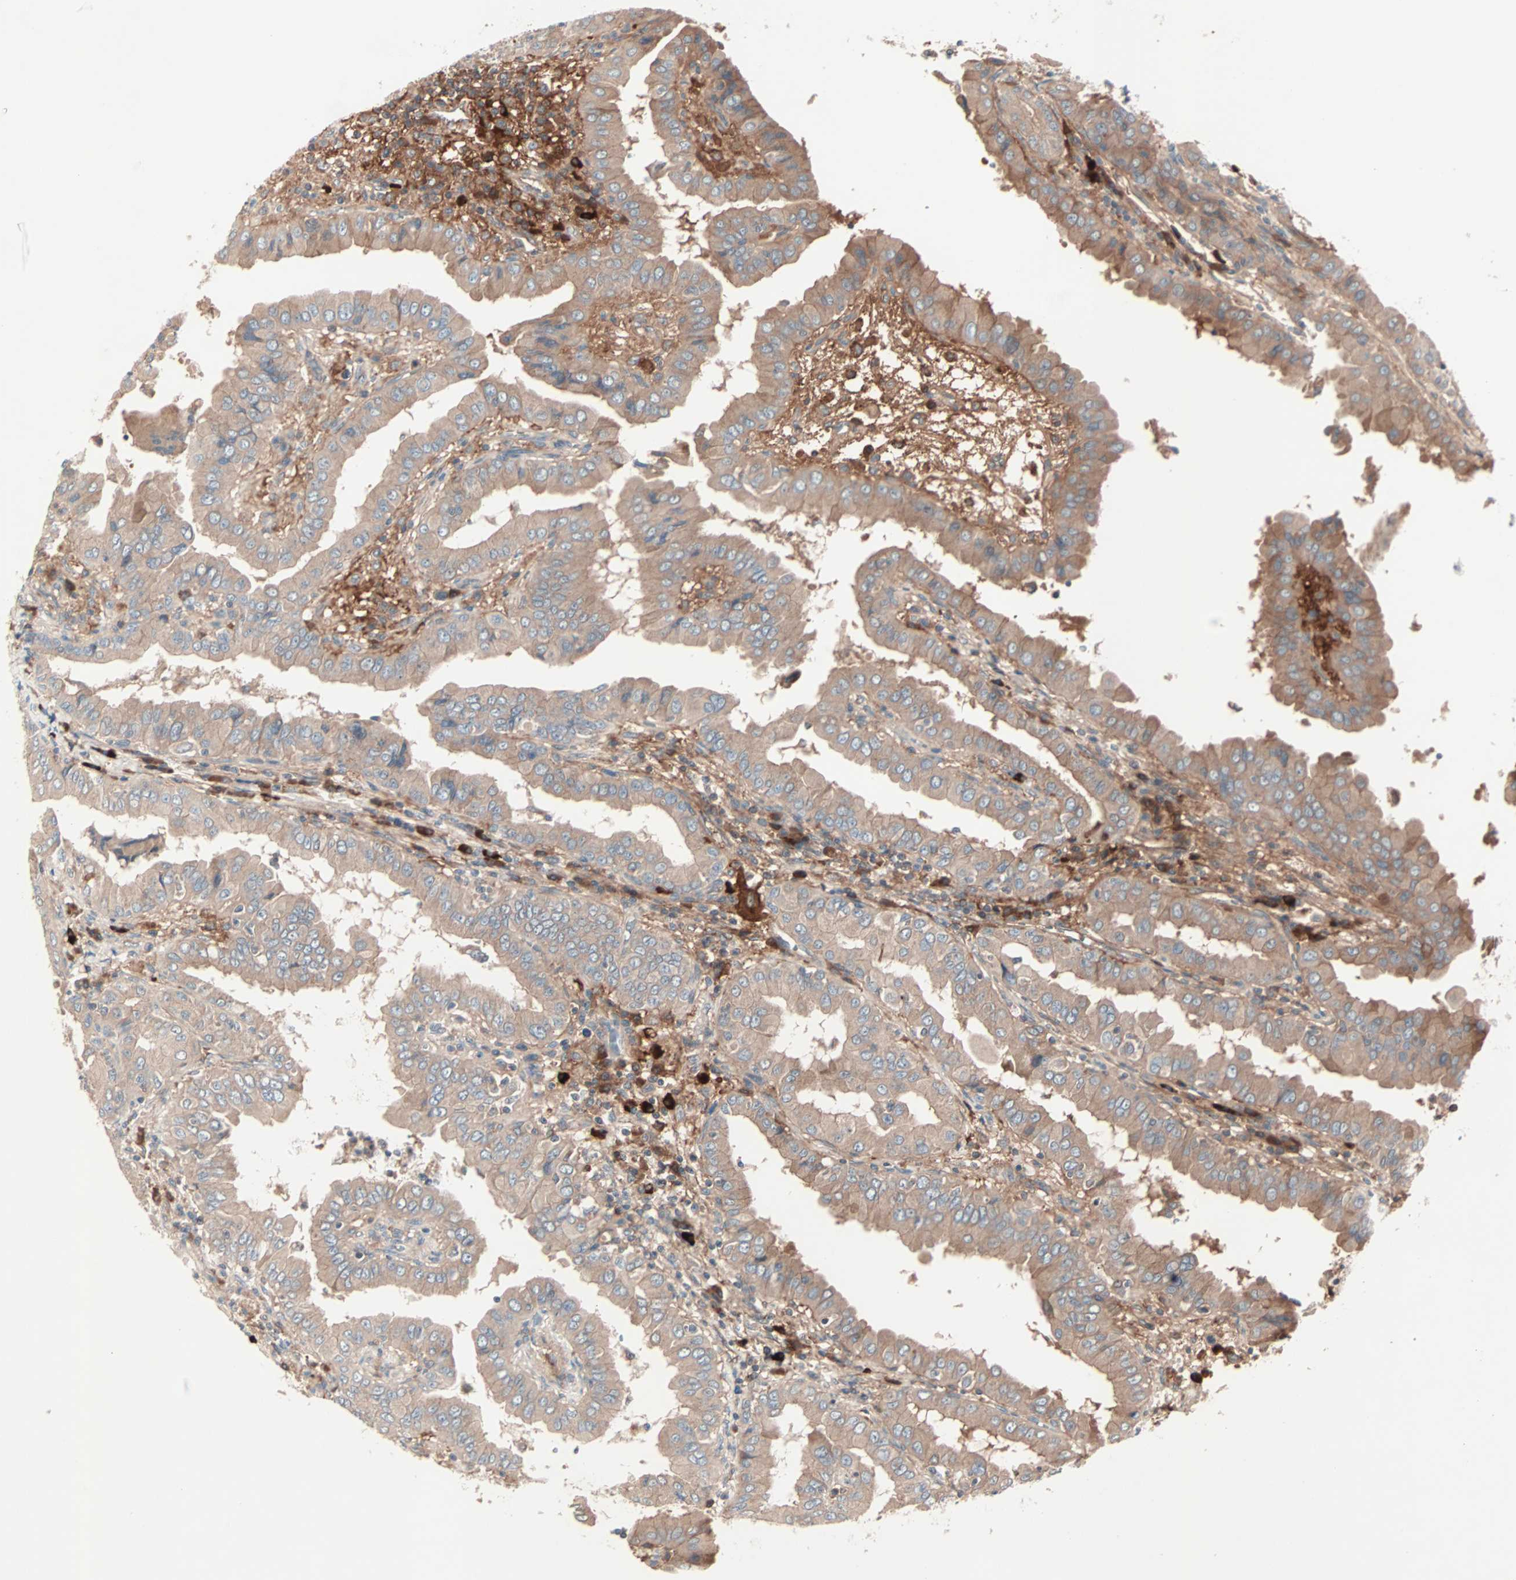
{"staining": {"intensity": "moderate", "quantity": ">75%", "location": "cytoplasmic/membranous"}, "tissue": "thyroid cancer", "cell_type": "Tumor cells", "image_type": "cancer", "snomed": [{"axis": "morphology", "description": "Papillary adenocarcinoma, NOS"}, {"axis": "topography", "description": "Thyroid gland"}], "caption": "A brown stain highlights moderate cytoplasmic/membranous staining of a protein in human thyroid papillary adenocarcinoma tumor cells.", "gene": "CAD", "patient": {"sex": "male", "age": 33}}